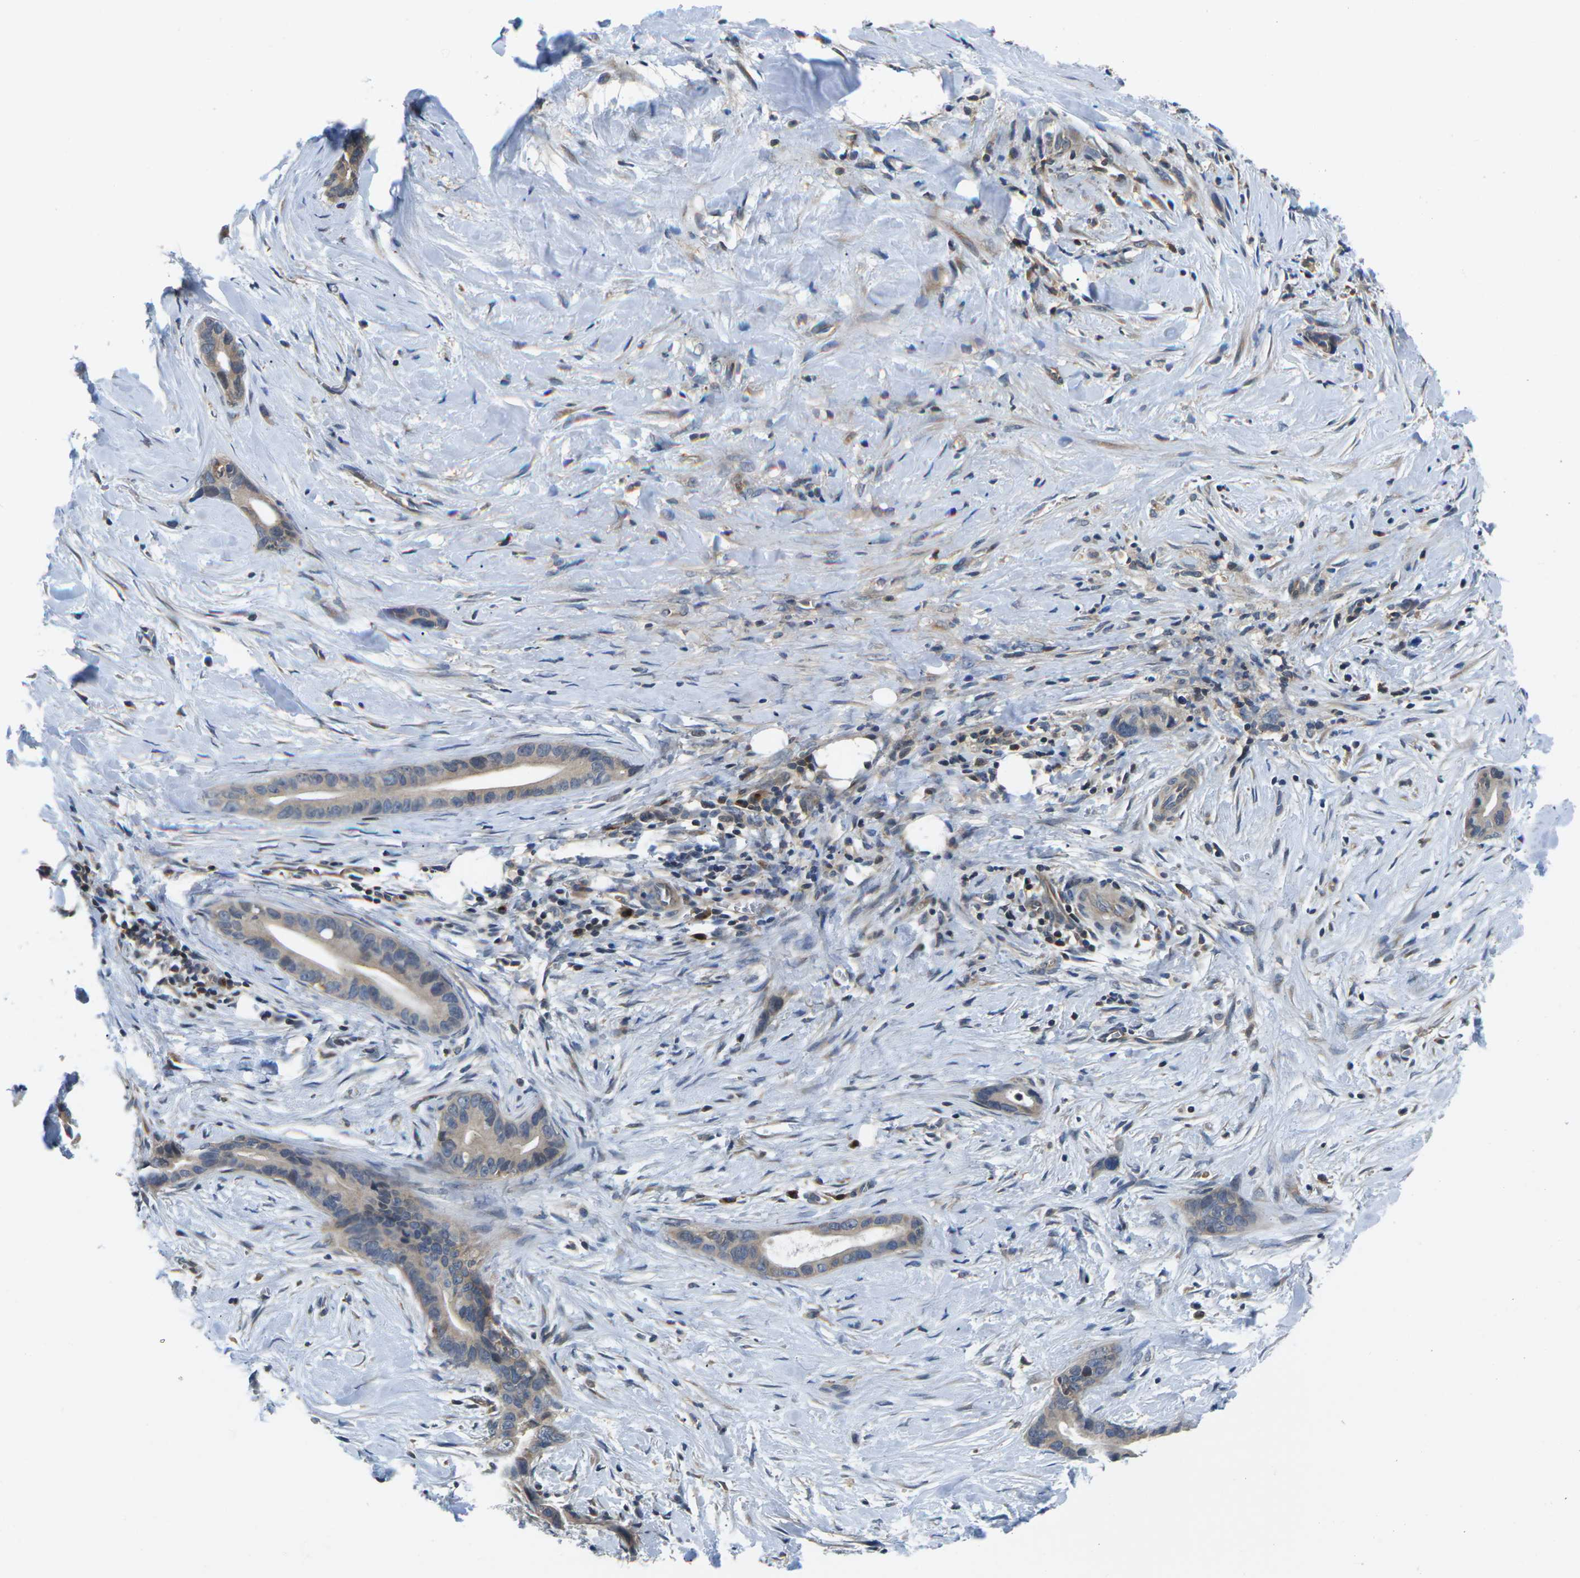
{"staining": {"intensity": "weak", "quantity": ">75%", "location": "cytoplasmic/membranous"}, "tissue": "liver cancer", "cell_type": "Tumor cells", "image_type": "cancer", "snomed": [{"axis": "morphology", "description": "Cholangiocarcinoma"}, {"axis": "topography", "description": "Liver"}], "caption": "IHC (DAB (3,3'-diaminobenzidine)) staining of human liver cholangiocarcinoma displays weak cytoplasmic/membranous protein staining in about >75% of tumor cells. (Stains: DAB in brown, nuclei in blue, Microscopy: brightfield microscopy at high magnification).", "gene": "TMCC2", "patient": {"sex": "female", "age": 55}}